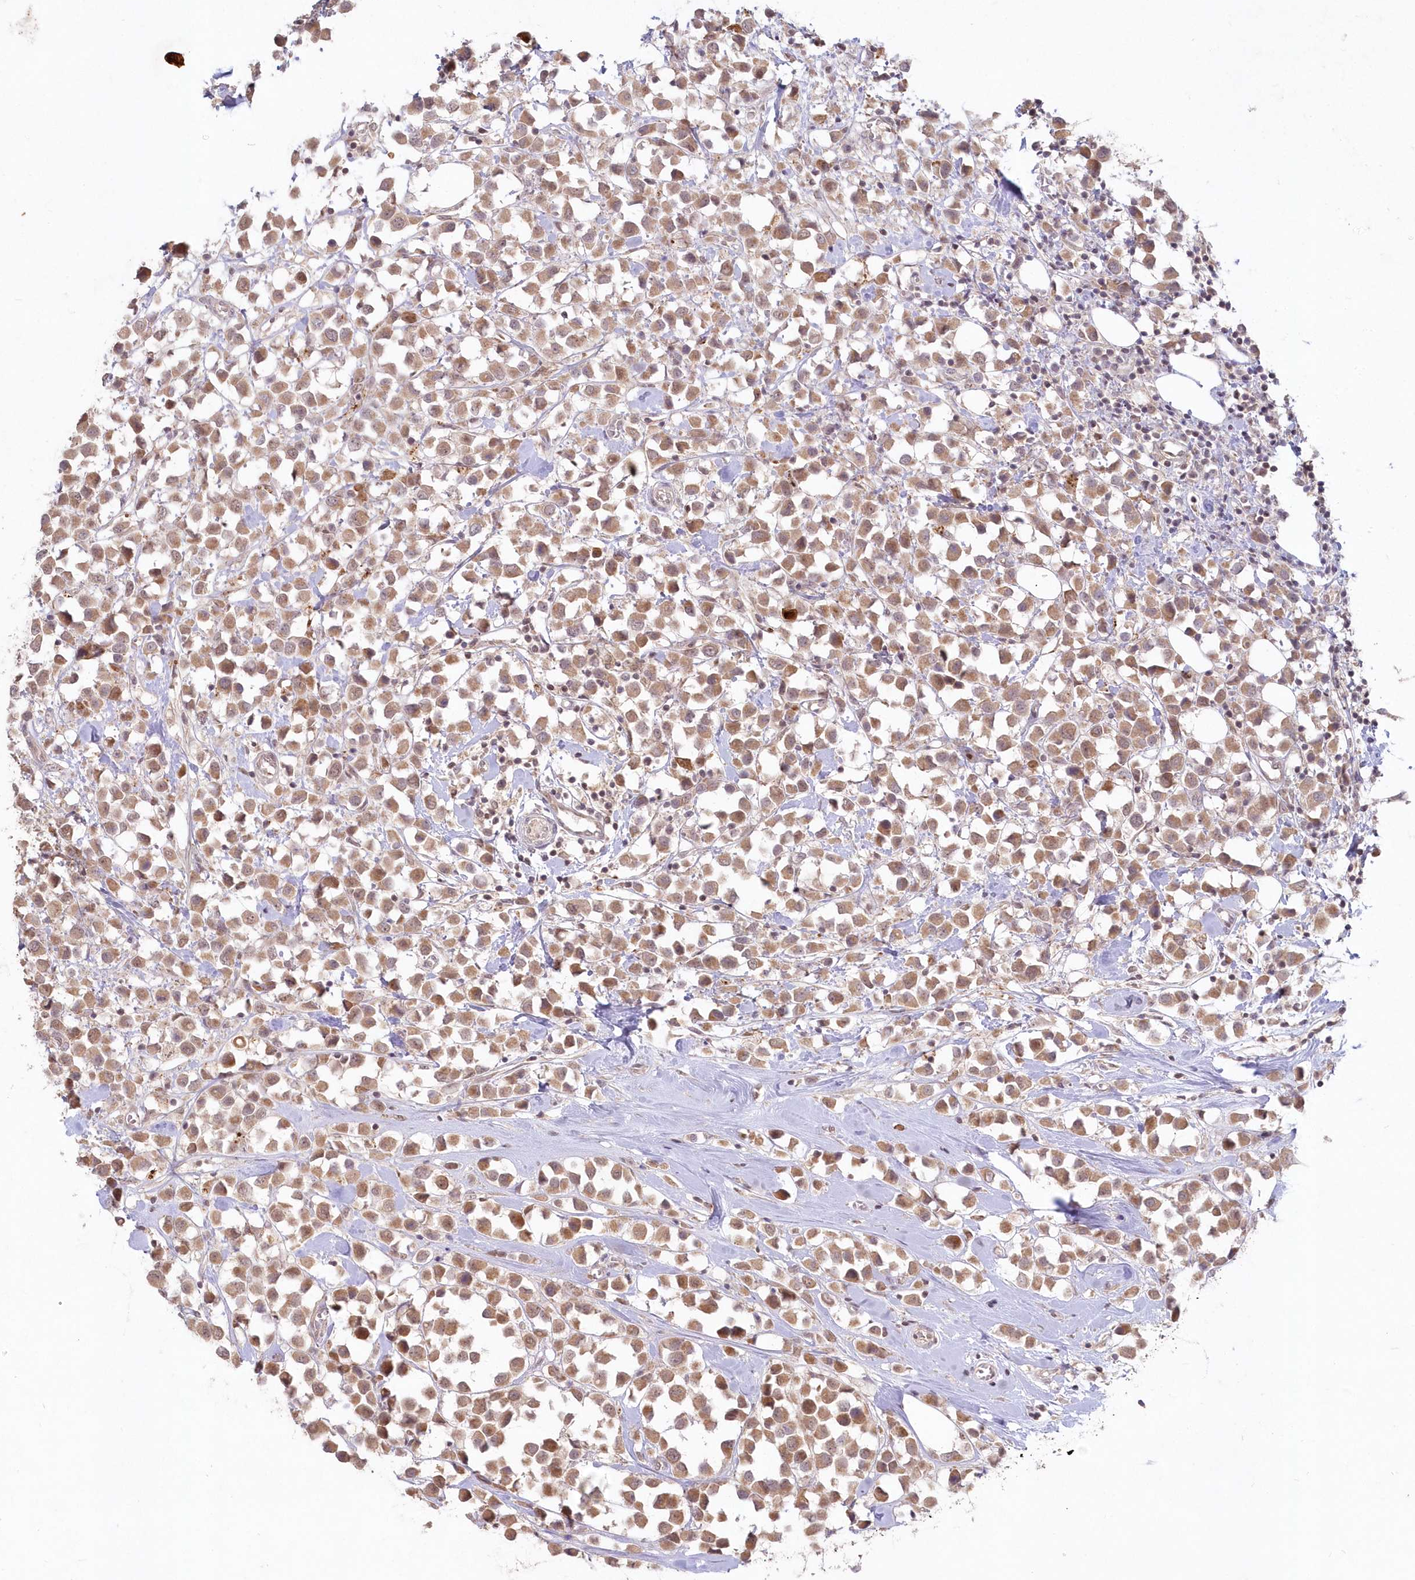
{"staining": {"intensity": "moderate", "quantity": ">75%", "location": "cytoplasmic/membranous,nuclear"}, "tissue": "breast cancer", "cell_type": "Tumor cells", "image_type": "cancer", "snomed": [{"axis": "morphology", "description": "Duct carcinoma"}, {"axis": "topography", "description": "Breast"}], "caption": "IHC of breast cancer reveals medium levels of moderate cytoplasmic/membranous and nuclear staining in approximately >75% of tumor cells.", "gene": "ASCC1", "patient": {"sex": "female", "age": 61}}